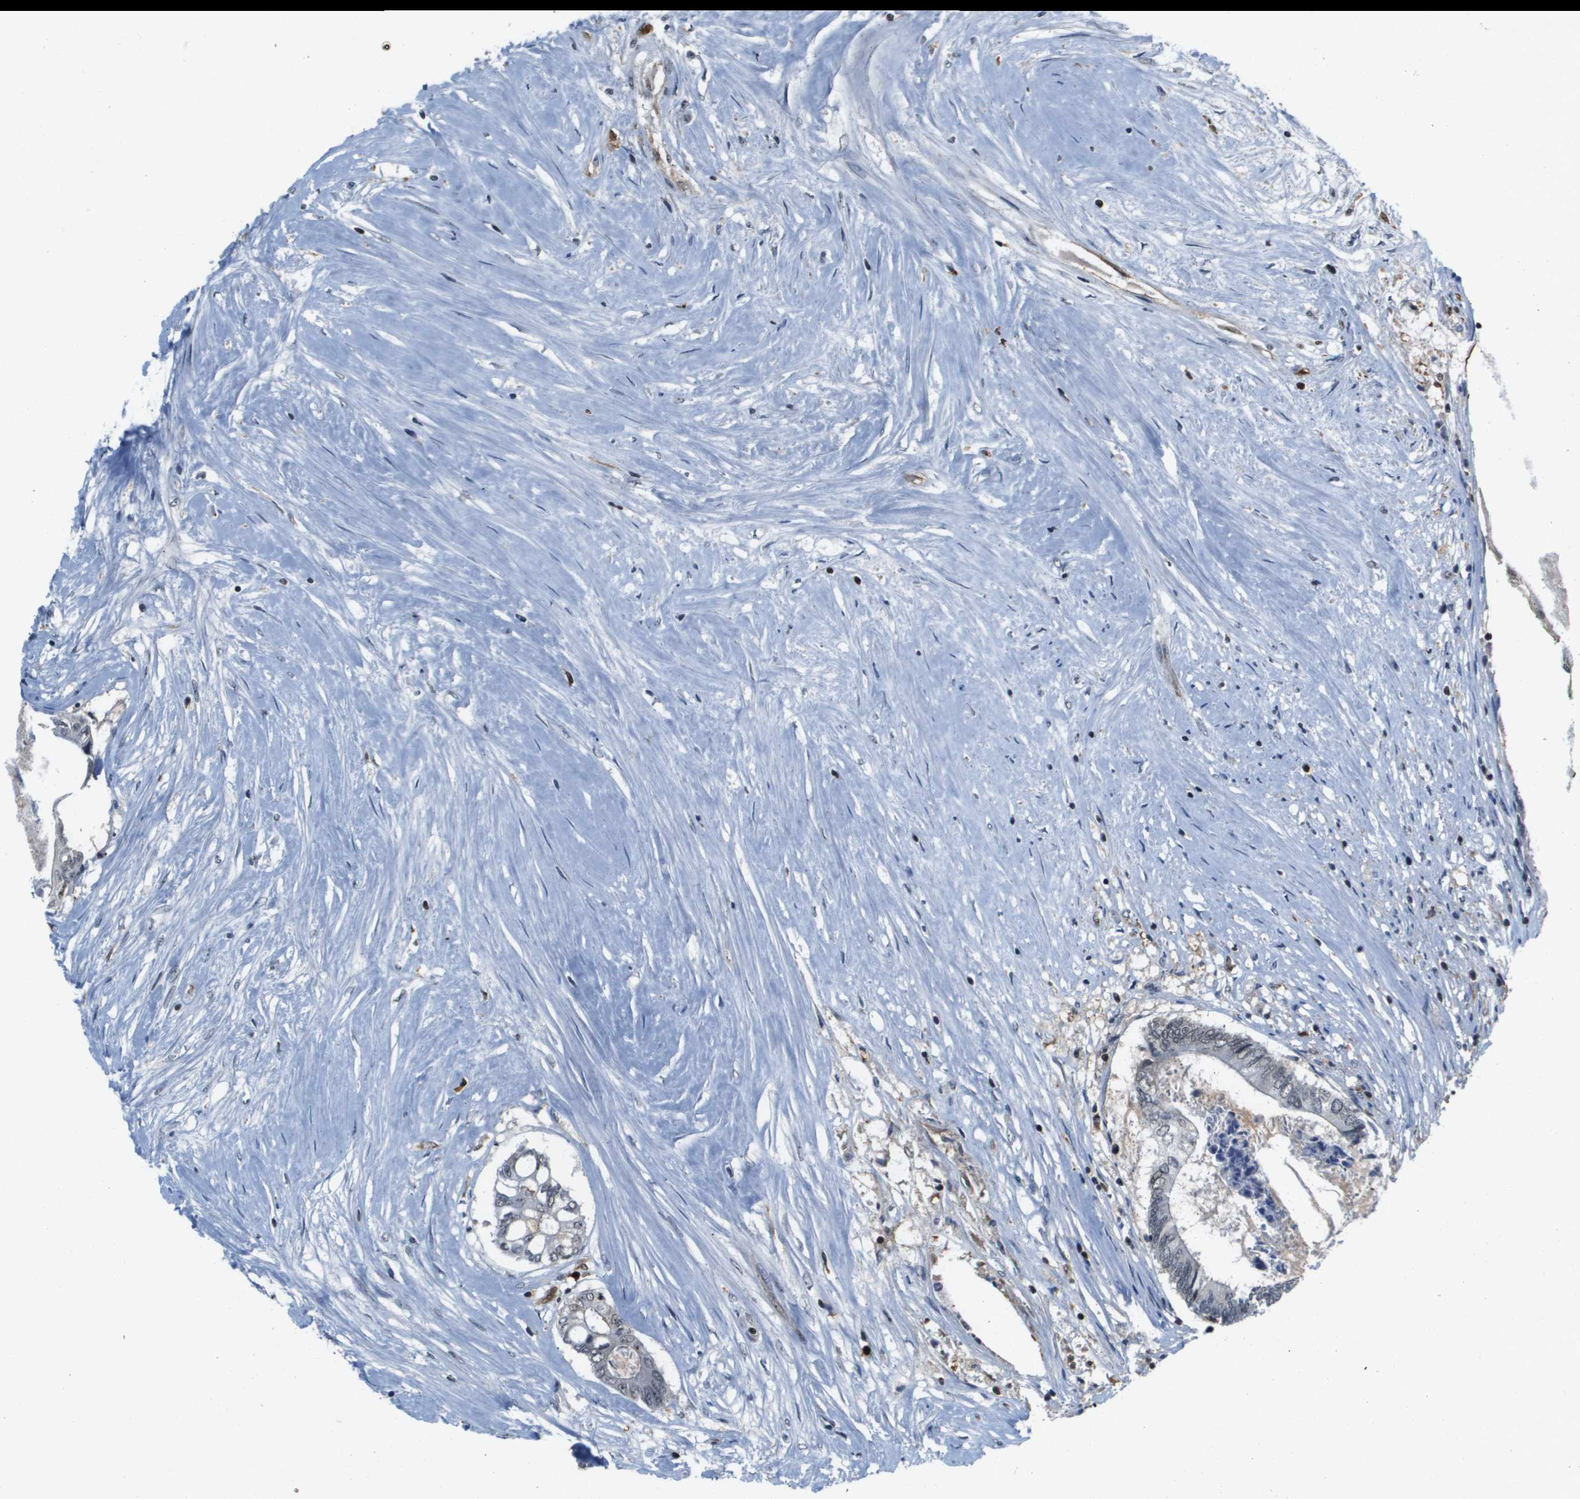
{"staining": {"intensity": "negative", "quantity": "none", "location": "none"}, "tissue": "colorectal cancer", "cell_type": "Tumor cells", "image_type": "cancer", "snomed": [{"axis": "morphology", "description": "Adenocarcinoma, NOS"}, {"axis": "topography", "description": "Rectum"}], "caption": "DAB (3,3'-diaminobenzidine) immunohistochemical staining of human colorectal adenocarcinoma exhibits no significant expression in tumor cells.", "gene": "EP400", "patient": {"sex": "male", "age": 63}}